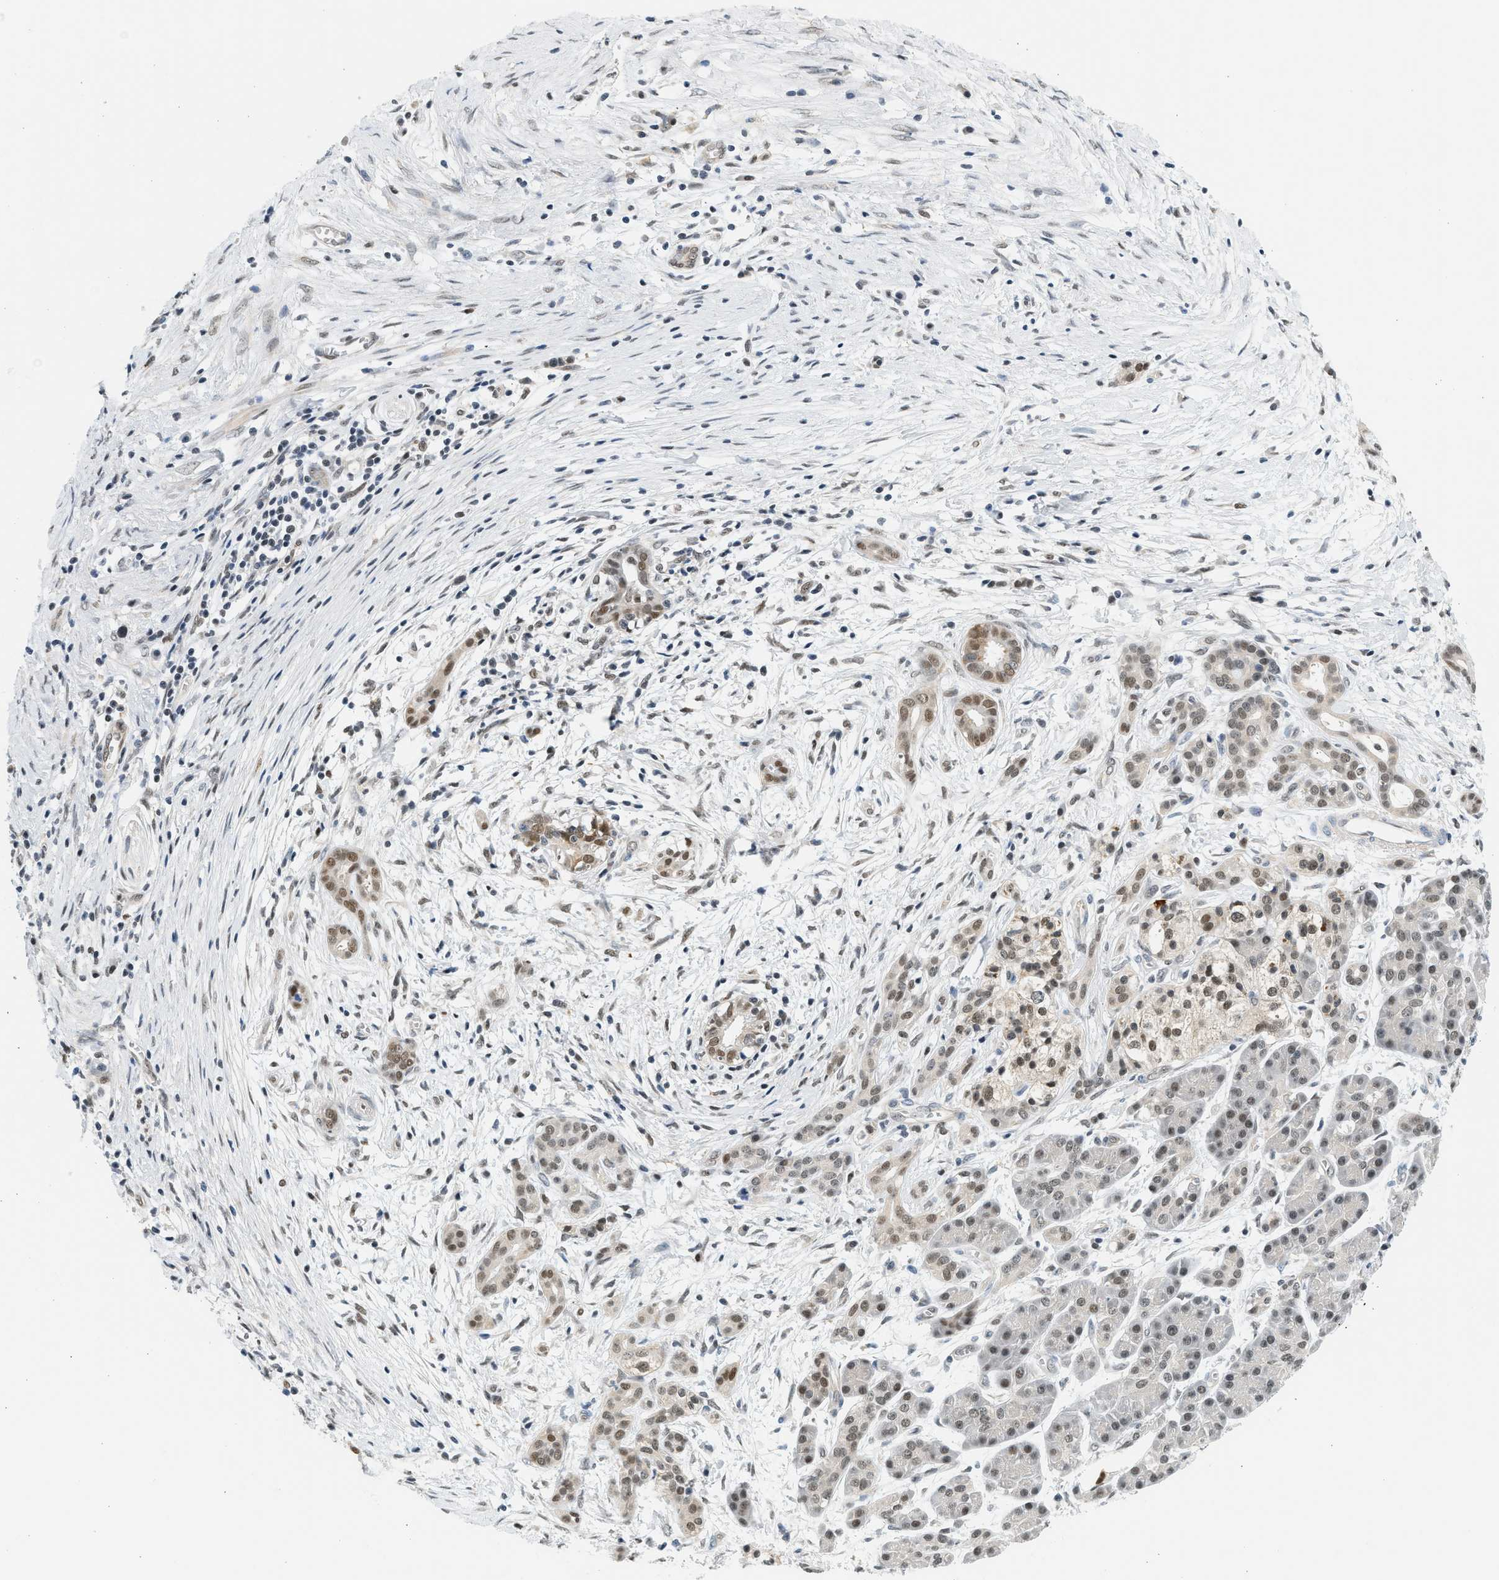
{"staining": {"intensity": "moderate", "quantity": ">75%", "location": "nuclear"}, "tissue": "pancreatic cancer", "cell_type": "Tumor cells", "image_type": "cancer", "snomed": [{"axis": "morphology", "description": "Adenocarcinoma, NOS"}, {"axis": "topography", "description": "Pancreas"}], "caption": "Immunohistochemical staining of adenocarcinoma (pancreatic) demonstrates moderate nuclear protein positivity in approximately >75% of tumor cells.", "gene": "HIPK1", "patient": {"sex": "female", "age": 70}}